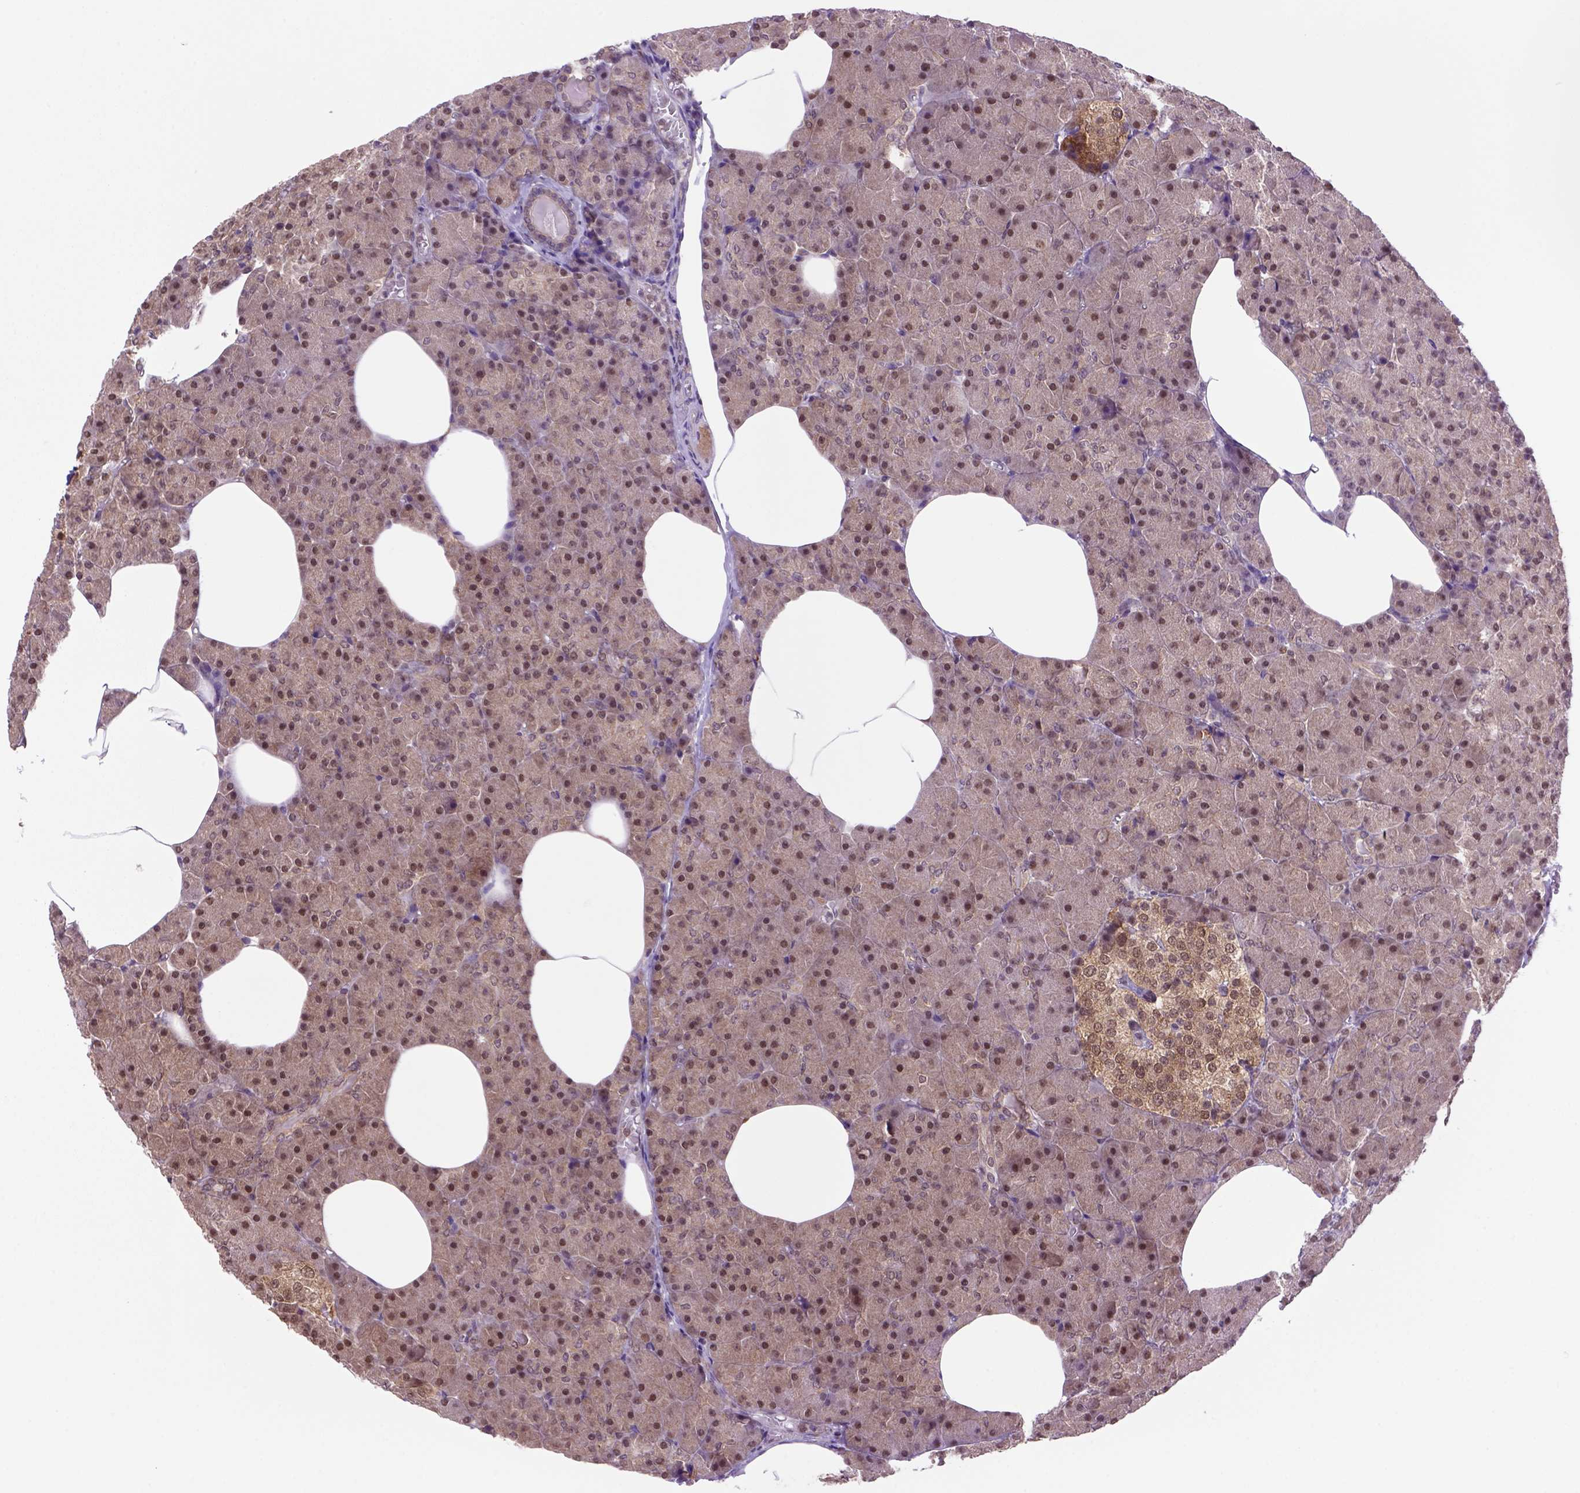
{"staining": {"intensity": "strong", "quantity": ">75%", "location": "nuclear"}, "tissue": "pancreas", "cell_type": "Exocrine glandular cells", "image_type": "normal", "snomed": [{"axis": "morphology", "description": "Normal tissue, NOS"}, {"axis": "topography", "description": "Pancreas"}], "caption": "DAB (3,3'-diaminobenzidine) immunohistochemical staining of unremarkable pancreas shows strong nuclear protein expression in approximately >75% of exocrine glandular cells.", "gene": "PSMC2", "patient": {"sex": "female", "age": 45}}